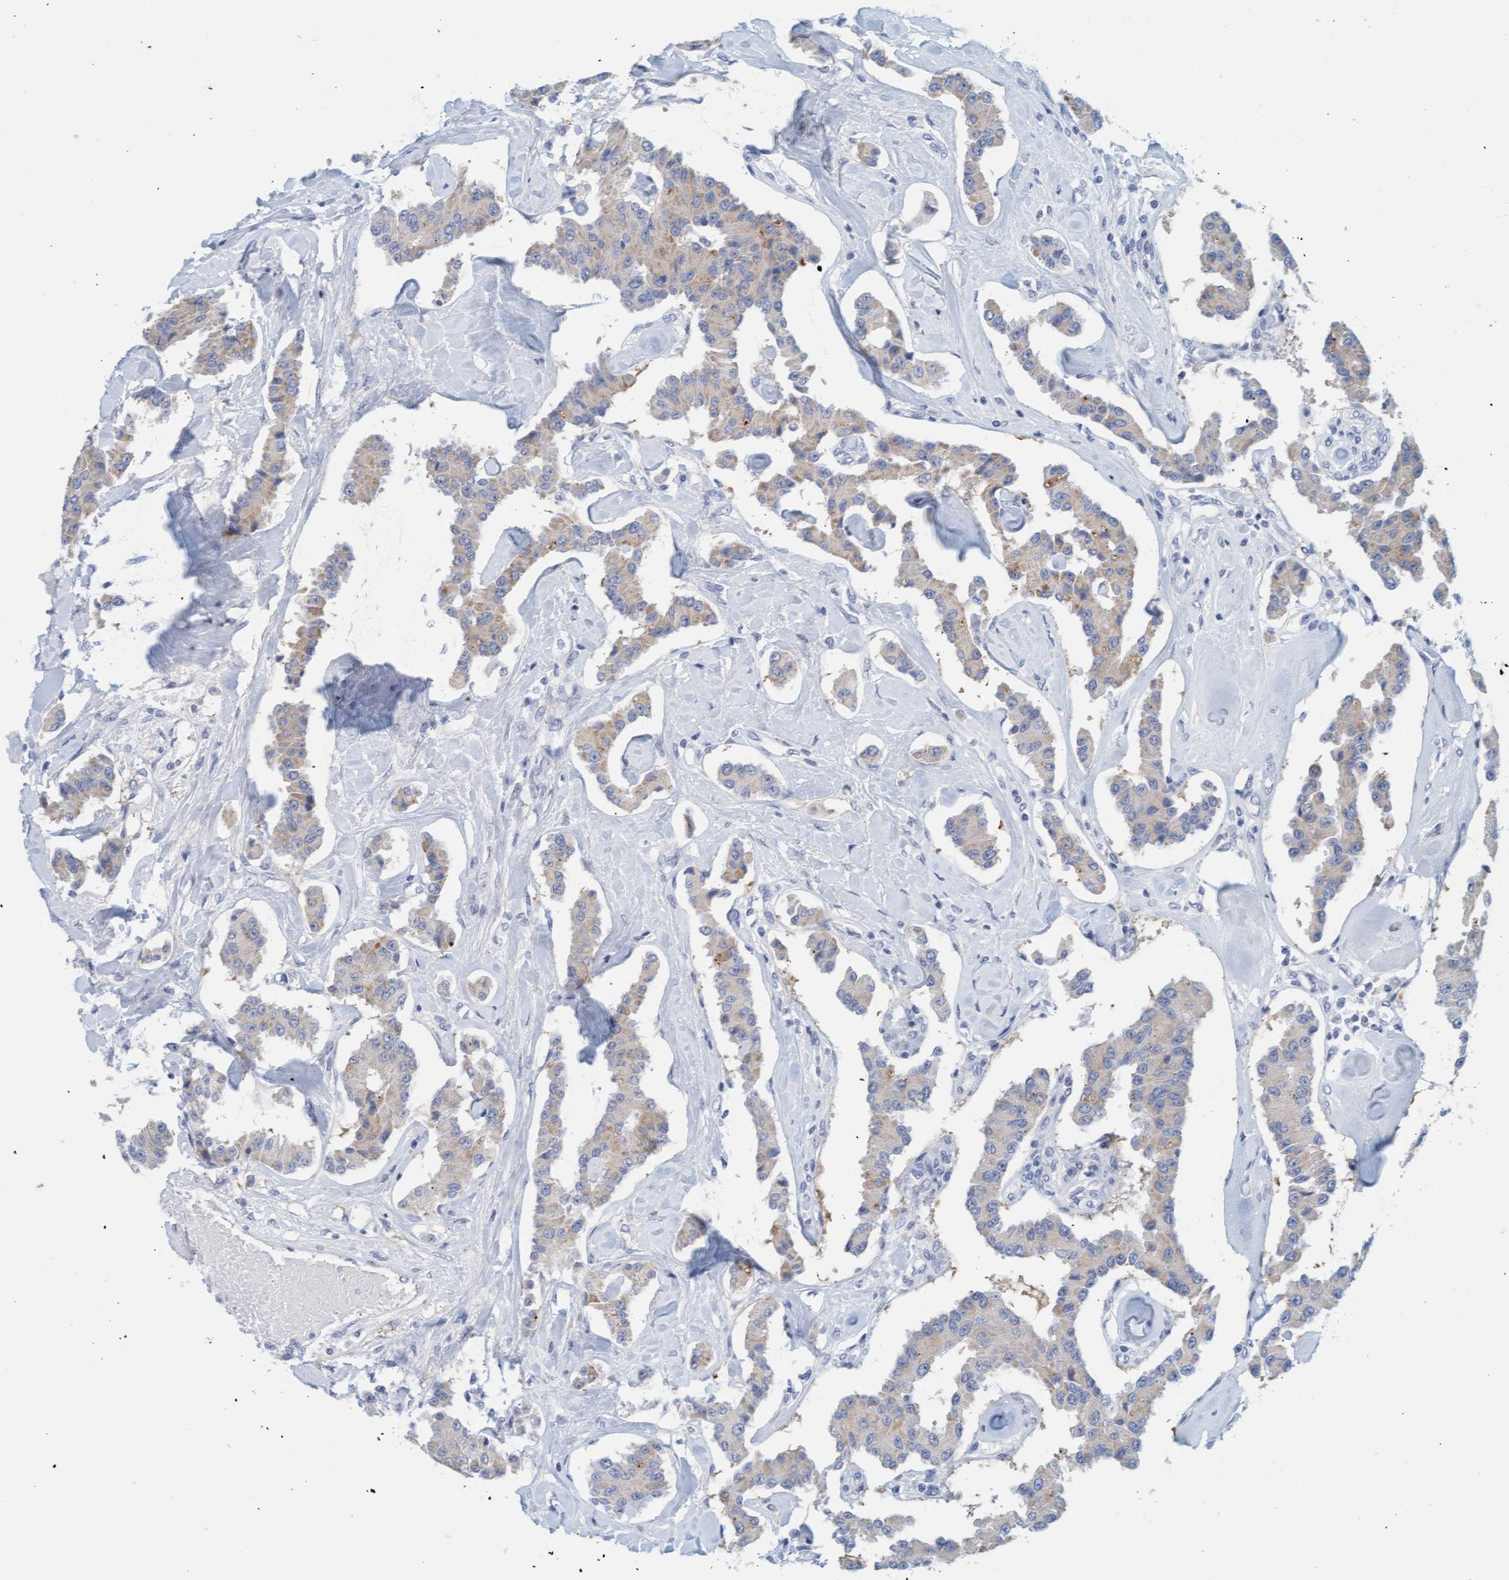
{"staining": {"intensity": "weak", "quantity": "25%-75%", "location": "cytoplasmic/membranous"}, "tissue": "carcinoid", "cell_type": "Tumor cells", "image_type": "cancer", "snomed": [{"axis": "morphology", "description": "Carcinoid, malignant, NOS"}, {"axis": "topography", "description": "Pancreas"}], "caption": "High-magnification brightfield microscopy of carcinoid stained with DAB (3,3'-diaminobenzidine) (brown) and counterstained with hematoxylin (blue). tumor cells exhibit weak cytoplasmic/membranous staining is identified in approximately25%-75% of cells. (Stains: DAB (3,3'-diaminobenzidine) in brown, nuclei in blue, Microscopy: brightfield microscopy at high magnification).", "gene": "KLHL11", "patient": {"sex": "male", "age": 41}}